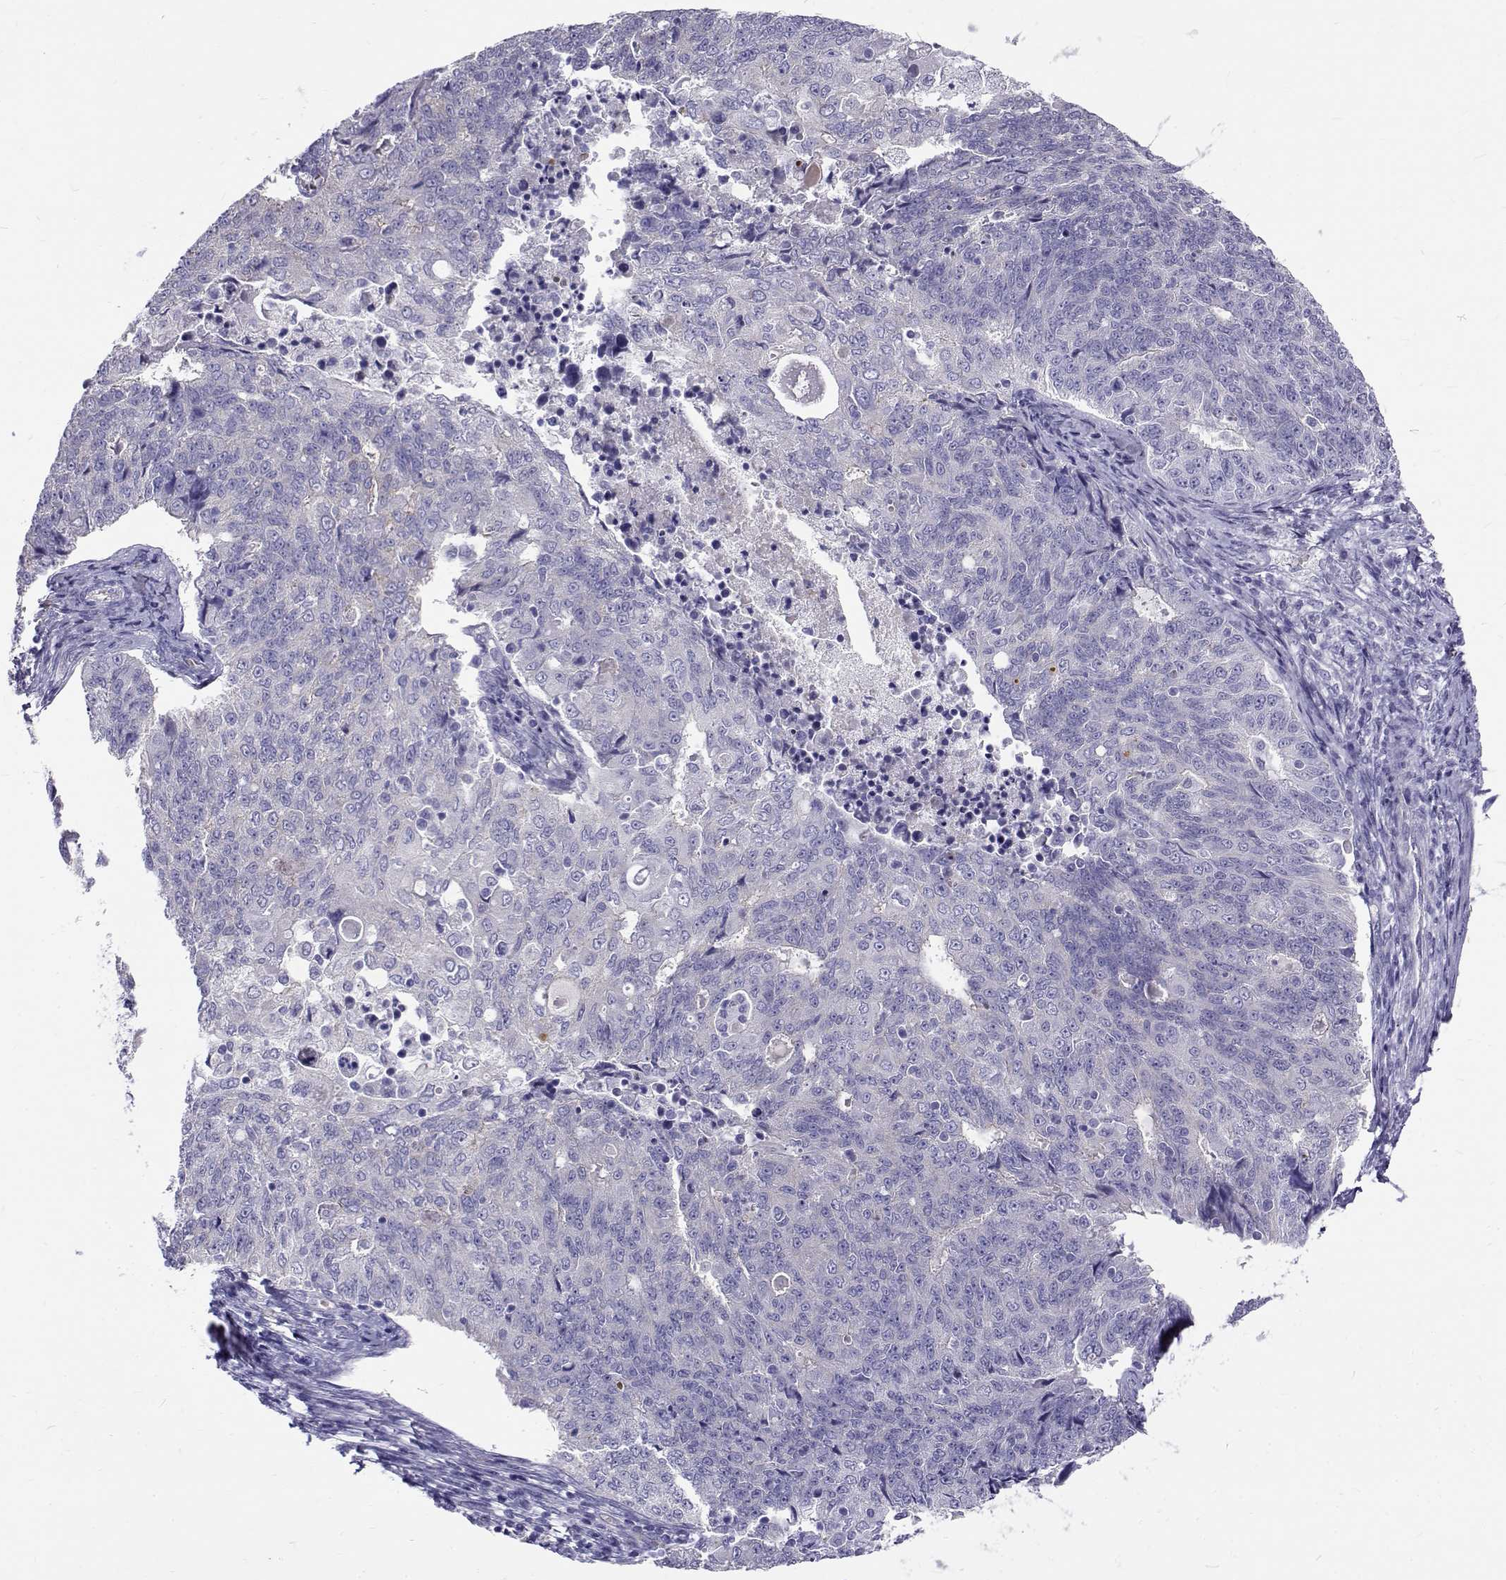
{"staining": {"intensity": "negative", "quantity": "none", "location": "none"}, "tissue": "endometrial cancer", "cell_type": "Tumor cells", "image_type": "cancer", "snomed": [{"axis": "morphology", "description": "Adenocarcinoma, NOS"}, {"axis": "topography", "description": "Endometrium"}], "caption": "Adenocarcinoma (endometrial) was stained to show a protein in brown. There is no significant staining in tumor cells.", "gene": "IGSF1", "patient": {"sex": "female", "age": 43}}